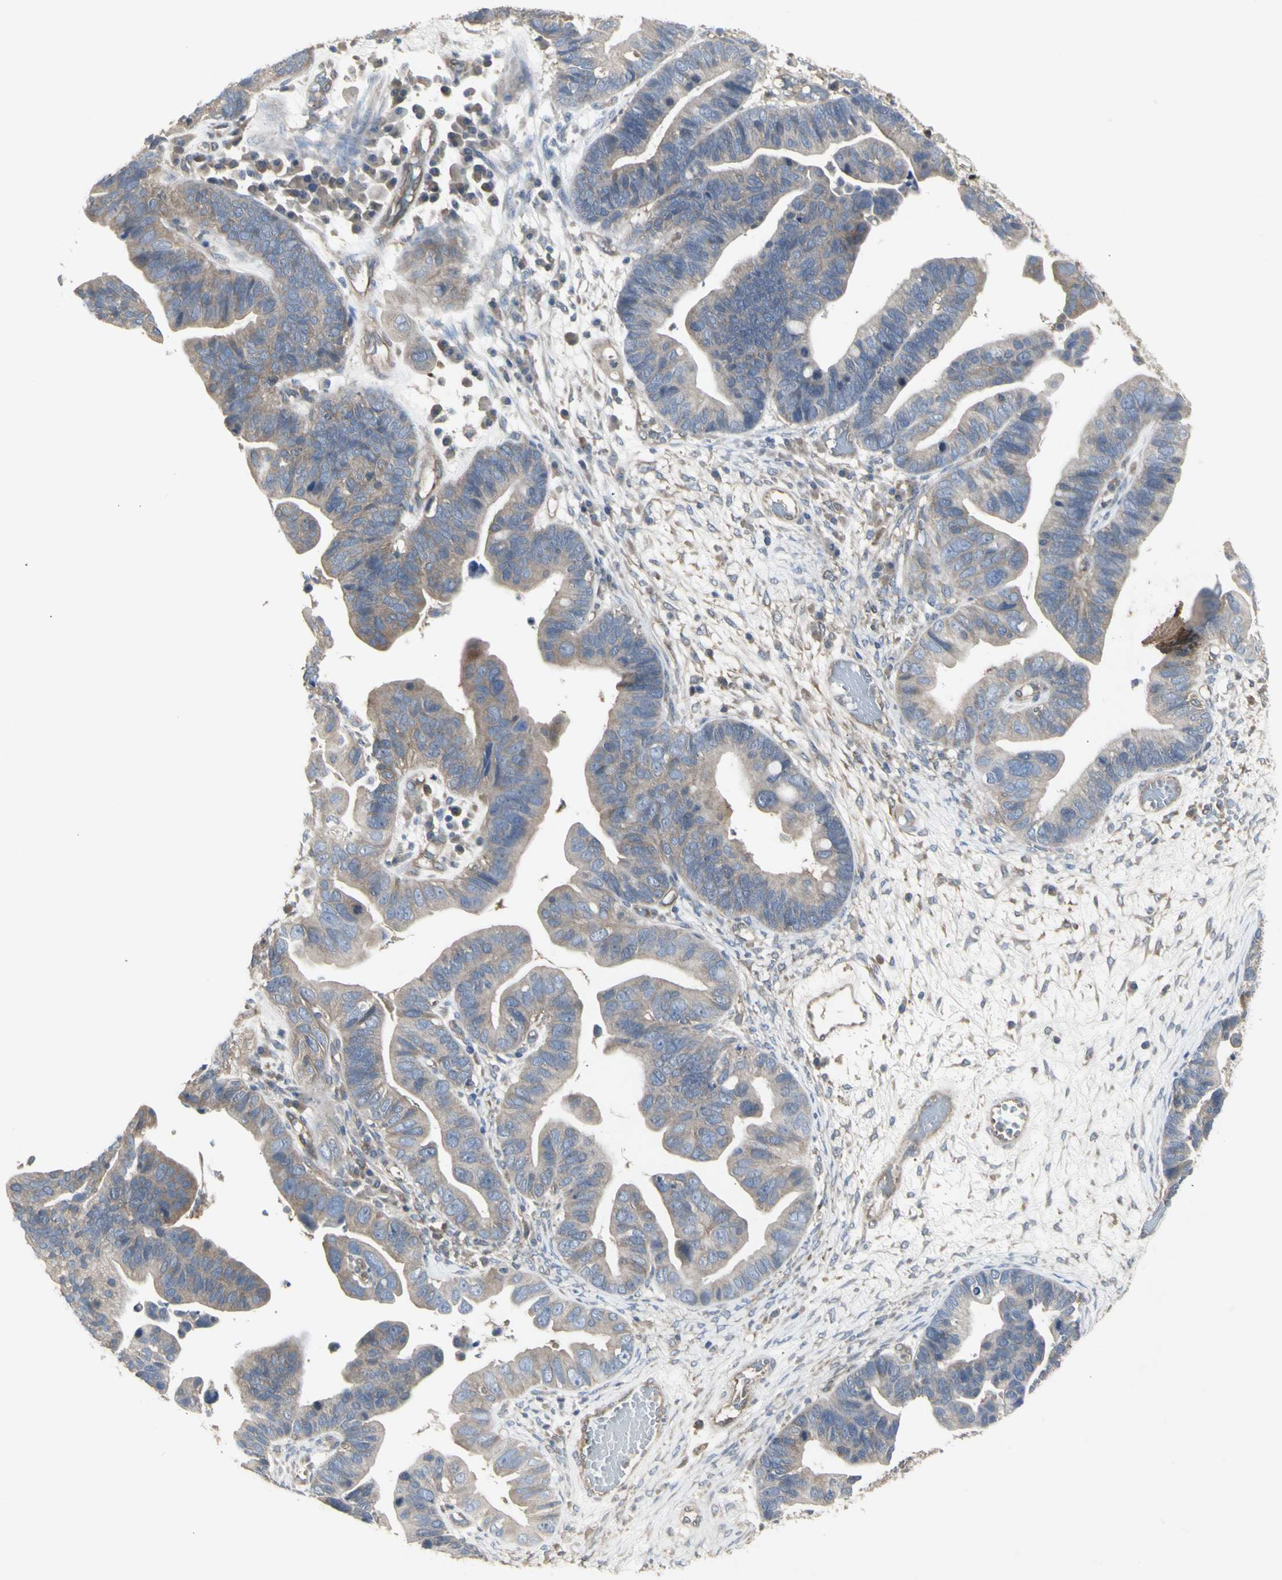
{"staining": {"intensity": "moderate", "quantity": ">75%", "location": "cytoplasmic/membranous,nuclear"}, "tissue": "ovarian cancer", "cell_type": "Tumor cells", "image_type": "cancer", "snomed": [{"axis": "morphology", "description": "Cystadenocarcinoma, serous, NOS"}, {"axis": "topography", "description": "Ovary"}], "caption": "Immunohistochemistry (IHC) of human ovarian cancer (serous cystadenocarcinoma) displays medium levels of moderate cytoplasmic/membranous and nuclear staining in about >75% of tumor cells.", "gene": "CHURC1-FNTB", "patient": {"sex": "female", "age": 56}}